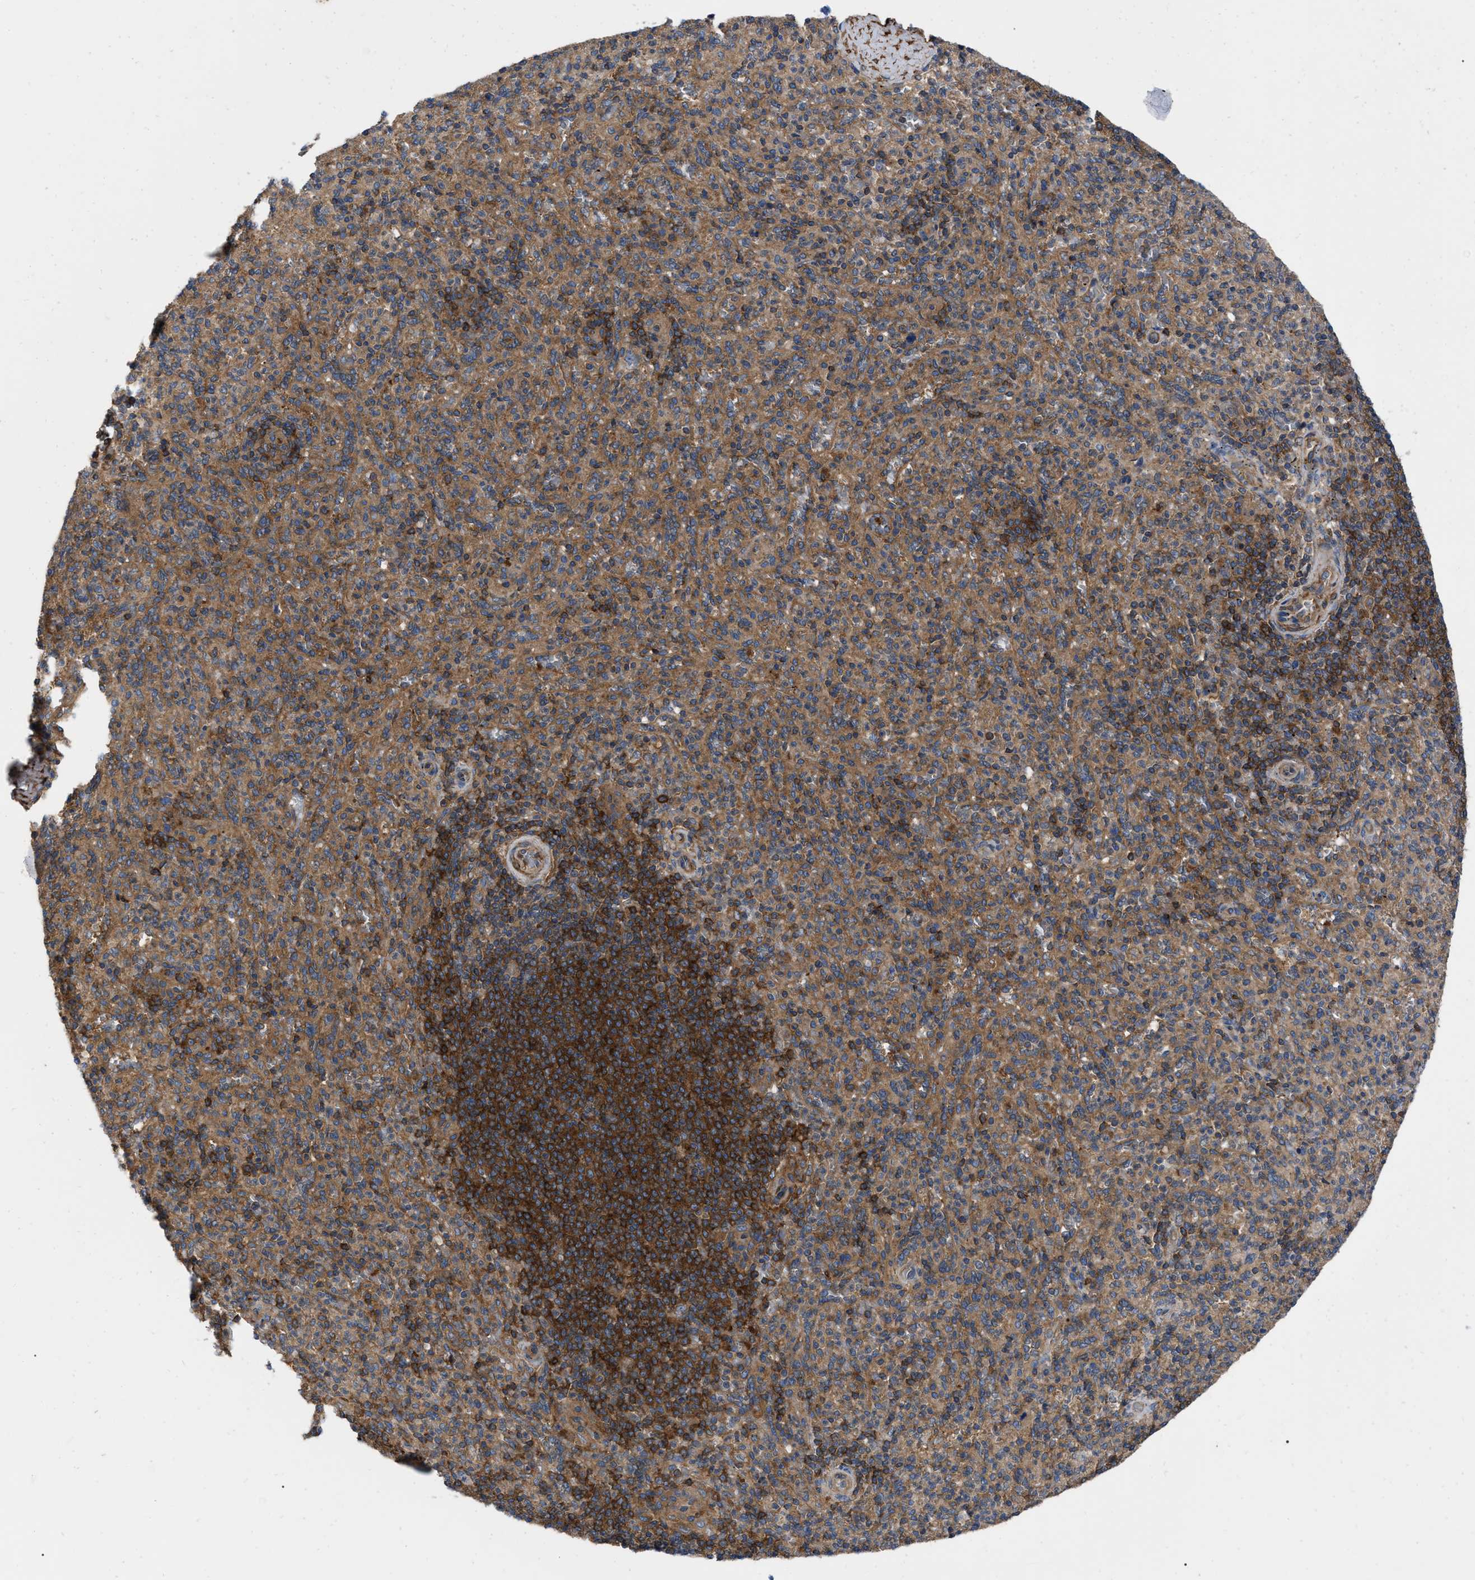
{"staining": {"intensity": "moderate", "quantity": "25%-75%", "location": "cytoplasmic/membranous"}, "tissue": "spleen", "cell_type": "Cells in red pulp", "image_type": "normal", "snomed": [{"axis": "morphology", "description": "Normal tissue, NOS"}, {"axis": "topography", "description": "Spleen"}], "caption": "Cells in red pulp exhibit medium levels of moderate cytoplasmic/membranous expression in about 25%-75% of cells in unremarkable human spleen. The protein is shown in brown color, while the nuclei are stained blue.", "gene": "RABEP1", "patient": {"sex": "male", "age": 36}}